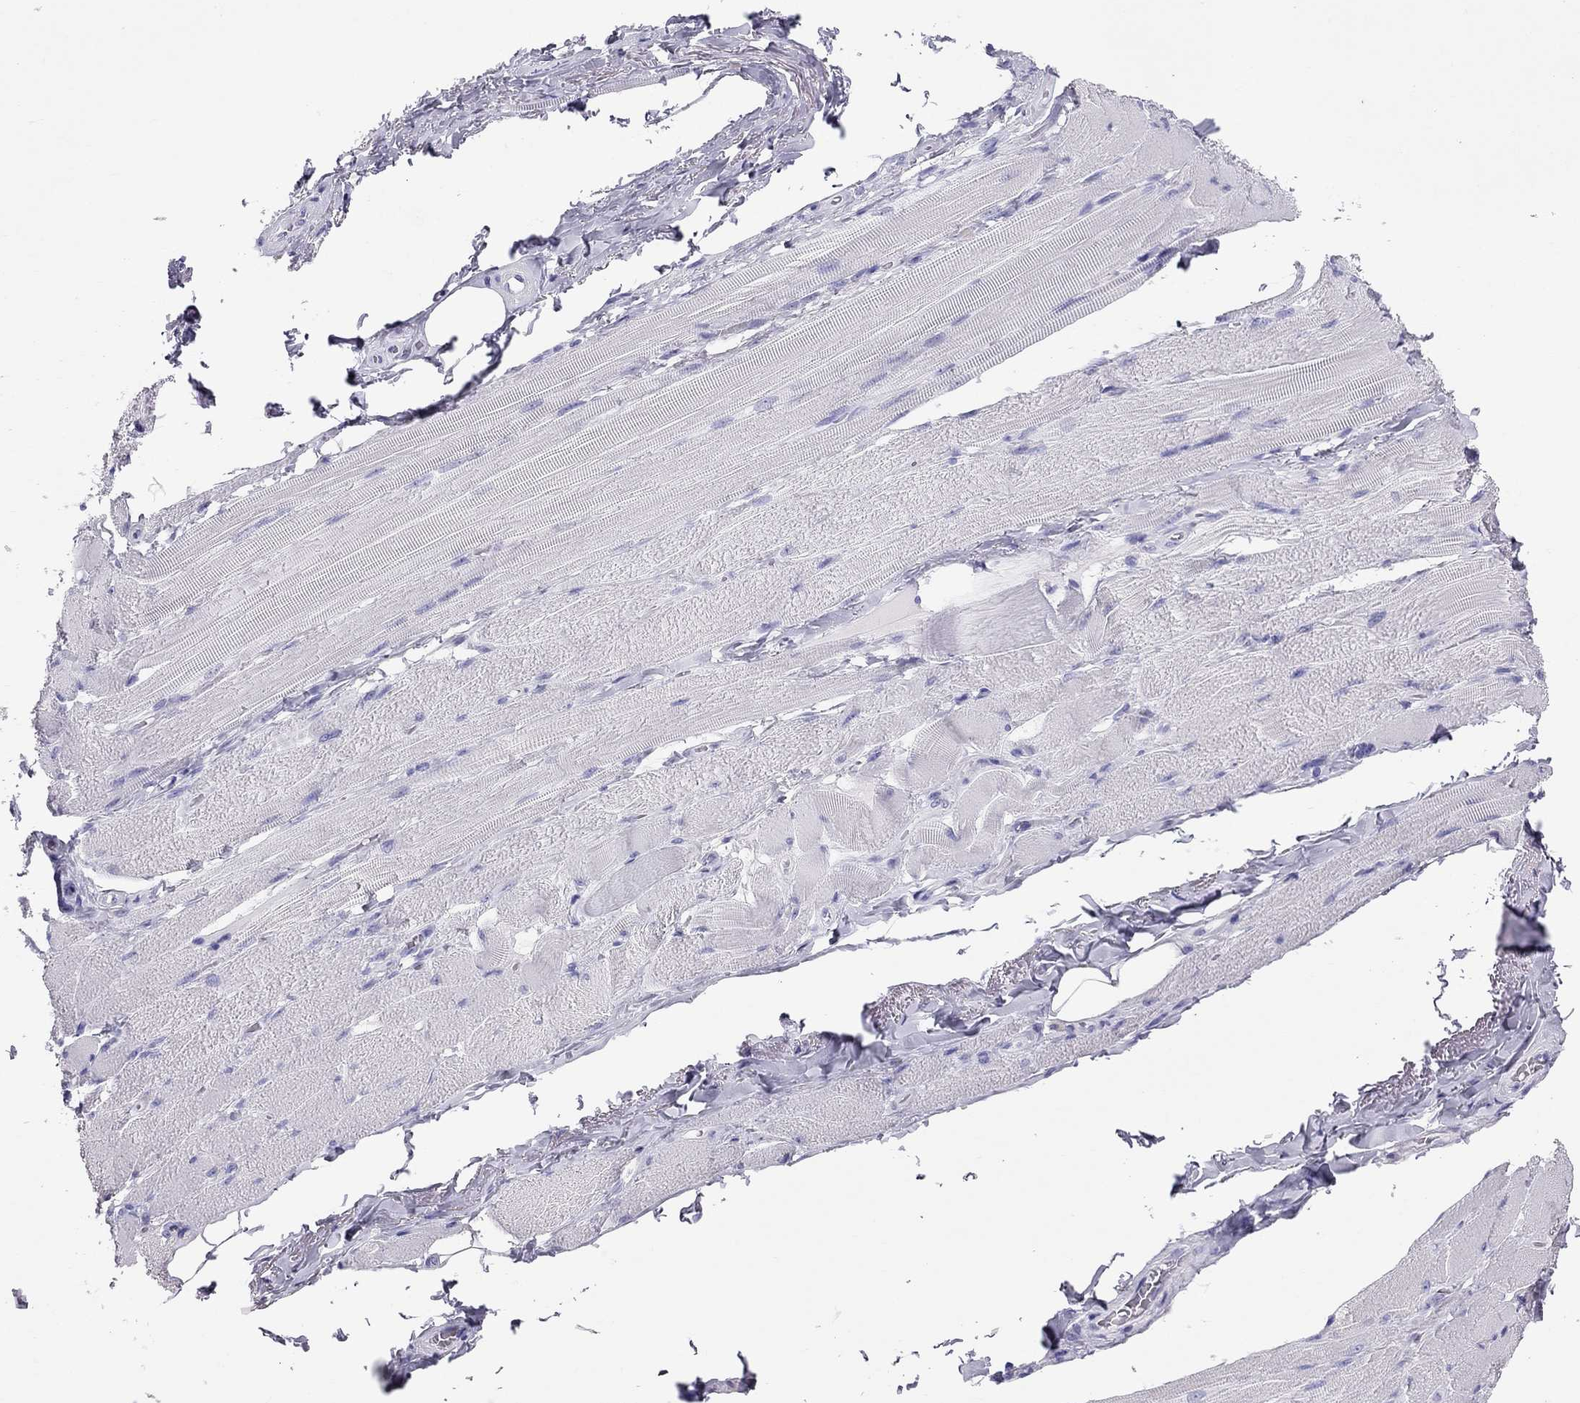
{"staining": {"intensity": "negative", "quantity": "none", "location": "none"}, "tissue": "skeletal muscle", "cell_type": "Myocytes", "image_type": "normal", "snomed": [{"axis": "morphology", "description": "Normal tissue, NOS"}, {"axis": "topography", "description": "Skeletal muscle"}, {"axis": "topography", "description": "Anal"}, {"axis": "topography", "description": "Peripheral nerve tissue"}], "caption": "This is a photomicrograph of immunohistochemistry (IHC) staining of unremarkable skeletal muscle, which shows no staining in myocytes.", "gene": "TTLL13", "patient": {"sex": "male", "age": 53}}